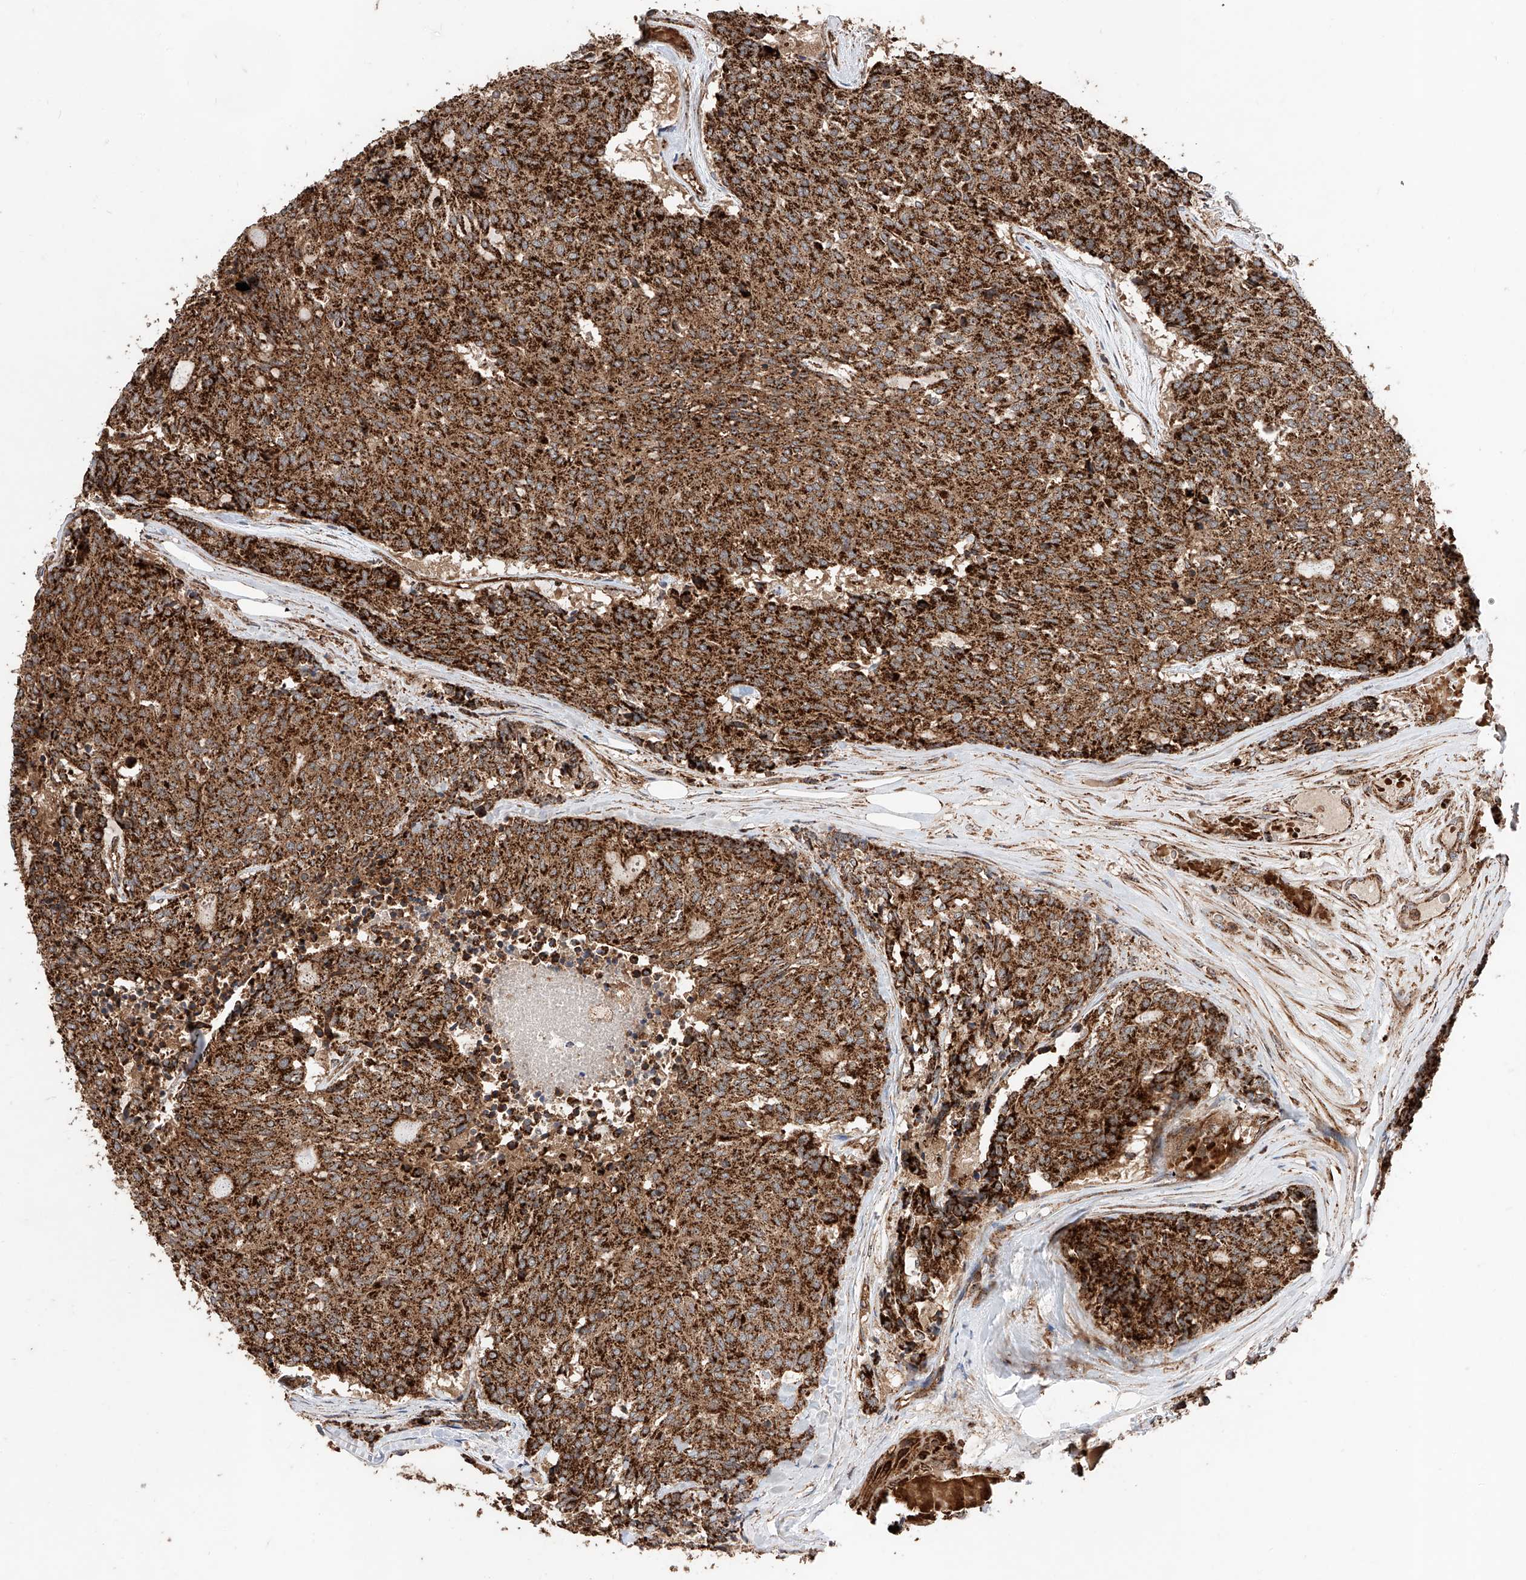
{"staining": {"intensity": "strong", "quantity": ">75%", "location": "cytoplasmic/membranous"}, "tissue": "carcinoid", "cell_type": "Tumor cells", "image_type": "cancer", "snomed": [{"axis": "morphology", "description": "Carcinoid, malignant, NOS"}, {"axis": "topography", "description": "Pancreas"}], "caption": "Protein analysis of carcinoid tissue demonstrates strong cytoplasmic/membranous staining in approximately >75% of tumor cells. Immunohistochemistry stains the protein in brown and the nuclei are stained blue.", "gene": "PISD", "patient": {"sex": "female", "age": 54}}